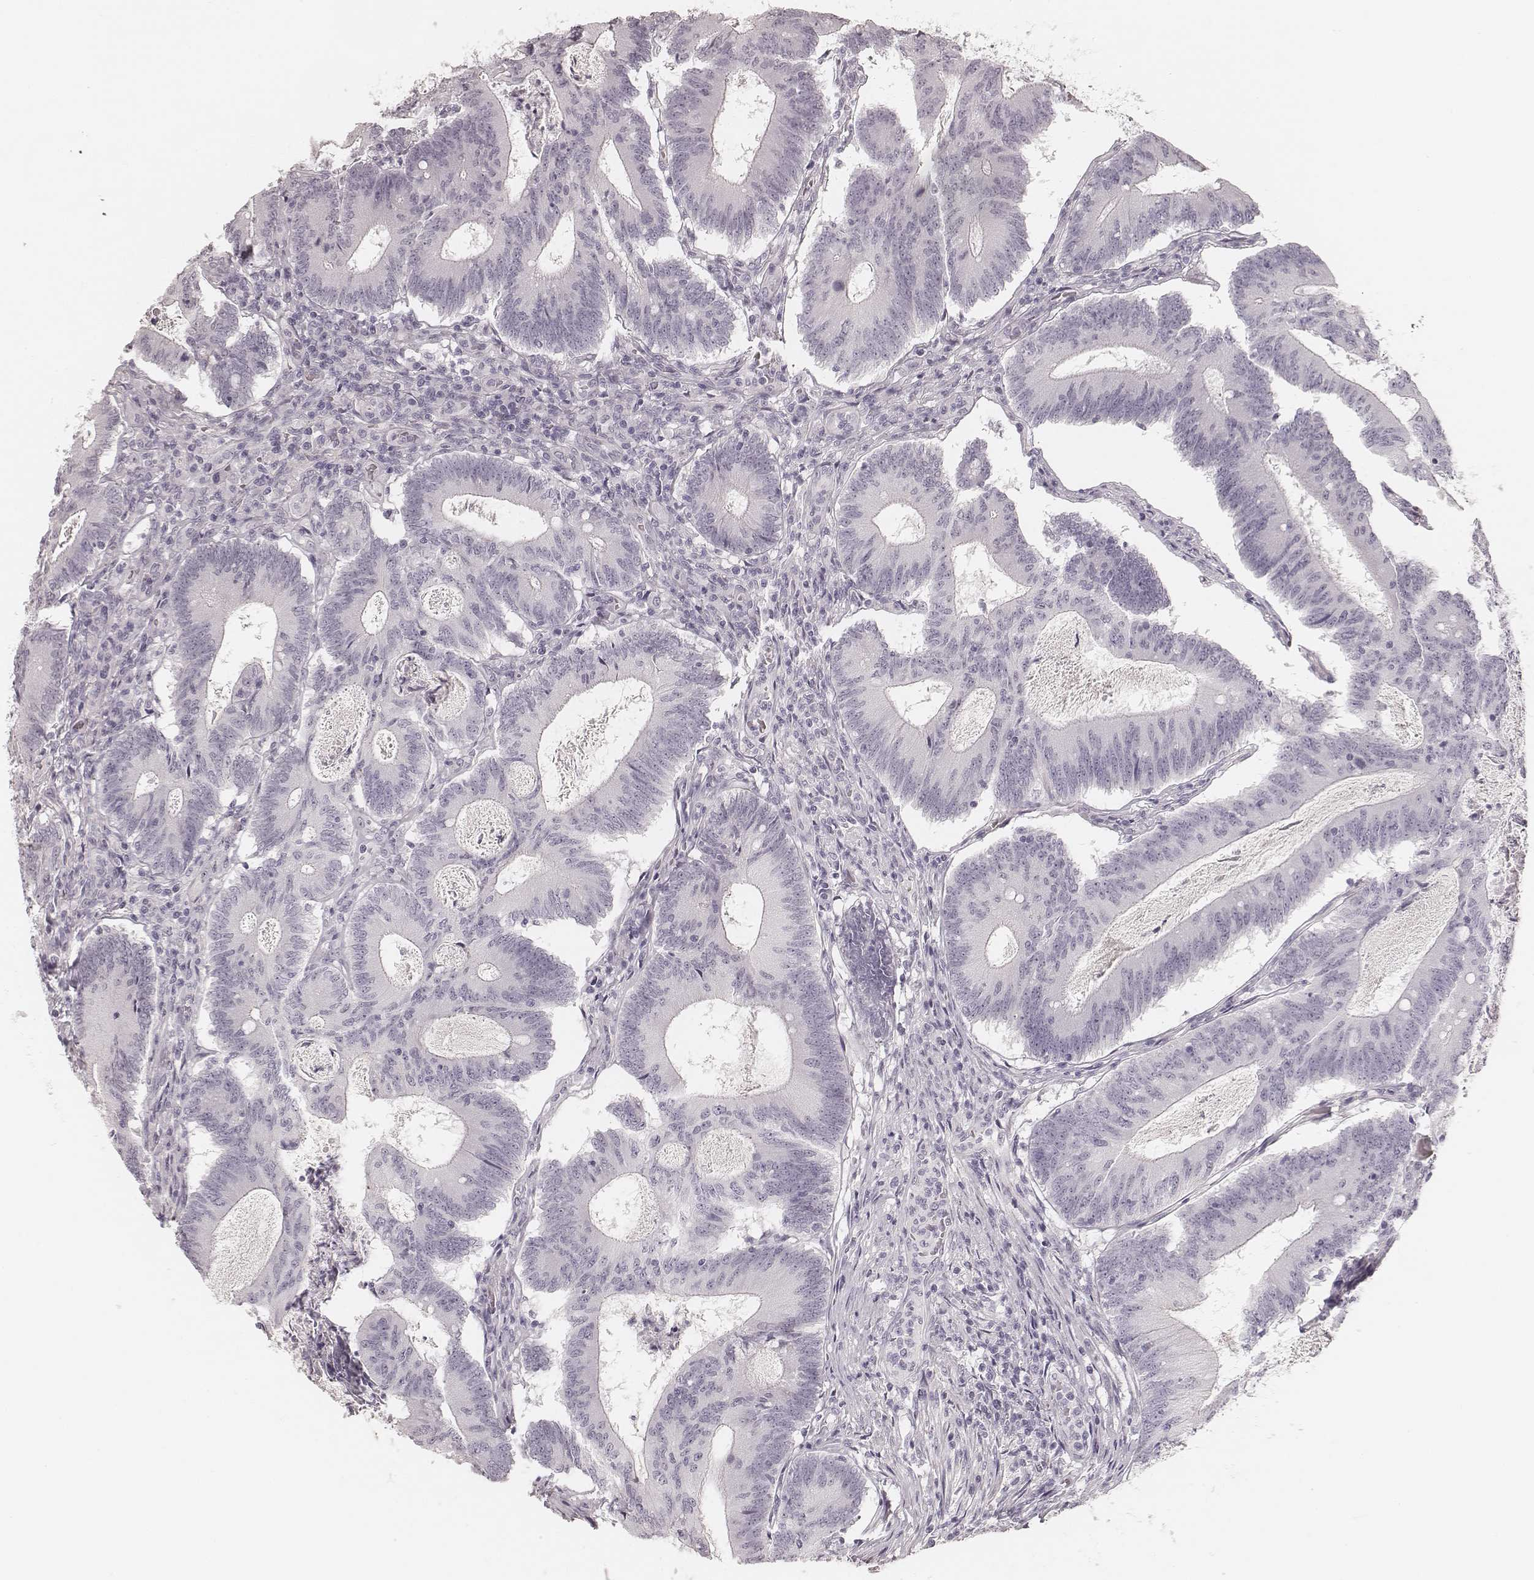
{"staining": {"intensity": "negative", "quantity": "none", "location": "none"}, "tissue": "colorectal cancer", "cell_type": "Tumor cells", "image_type": "cancer", "snomed": [{"axis": "morphology", "description": "Adenocarcinoma, NOS"}, {"axis": "topography", "description": "Colon"}], "caption": "Immunohistochemistry (IHC) image of colorectal cancer stained for a protein (brown), which exhibits no positivity in tumor cells. (Brightfield microscopy of DAB (3,3'-diaminobenzidine) IHC at high magnification).", "gene": "HNF4G", "patient": {"sex": "female", "age": 70}}